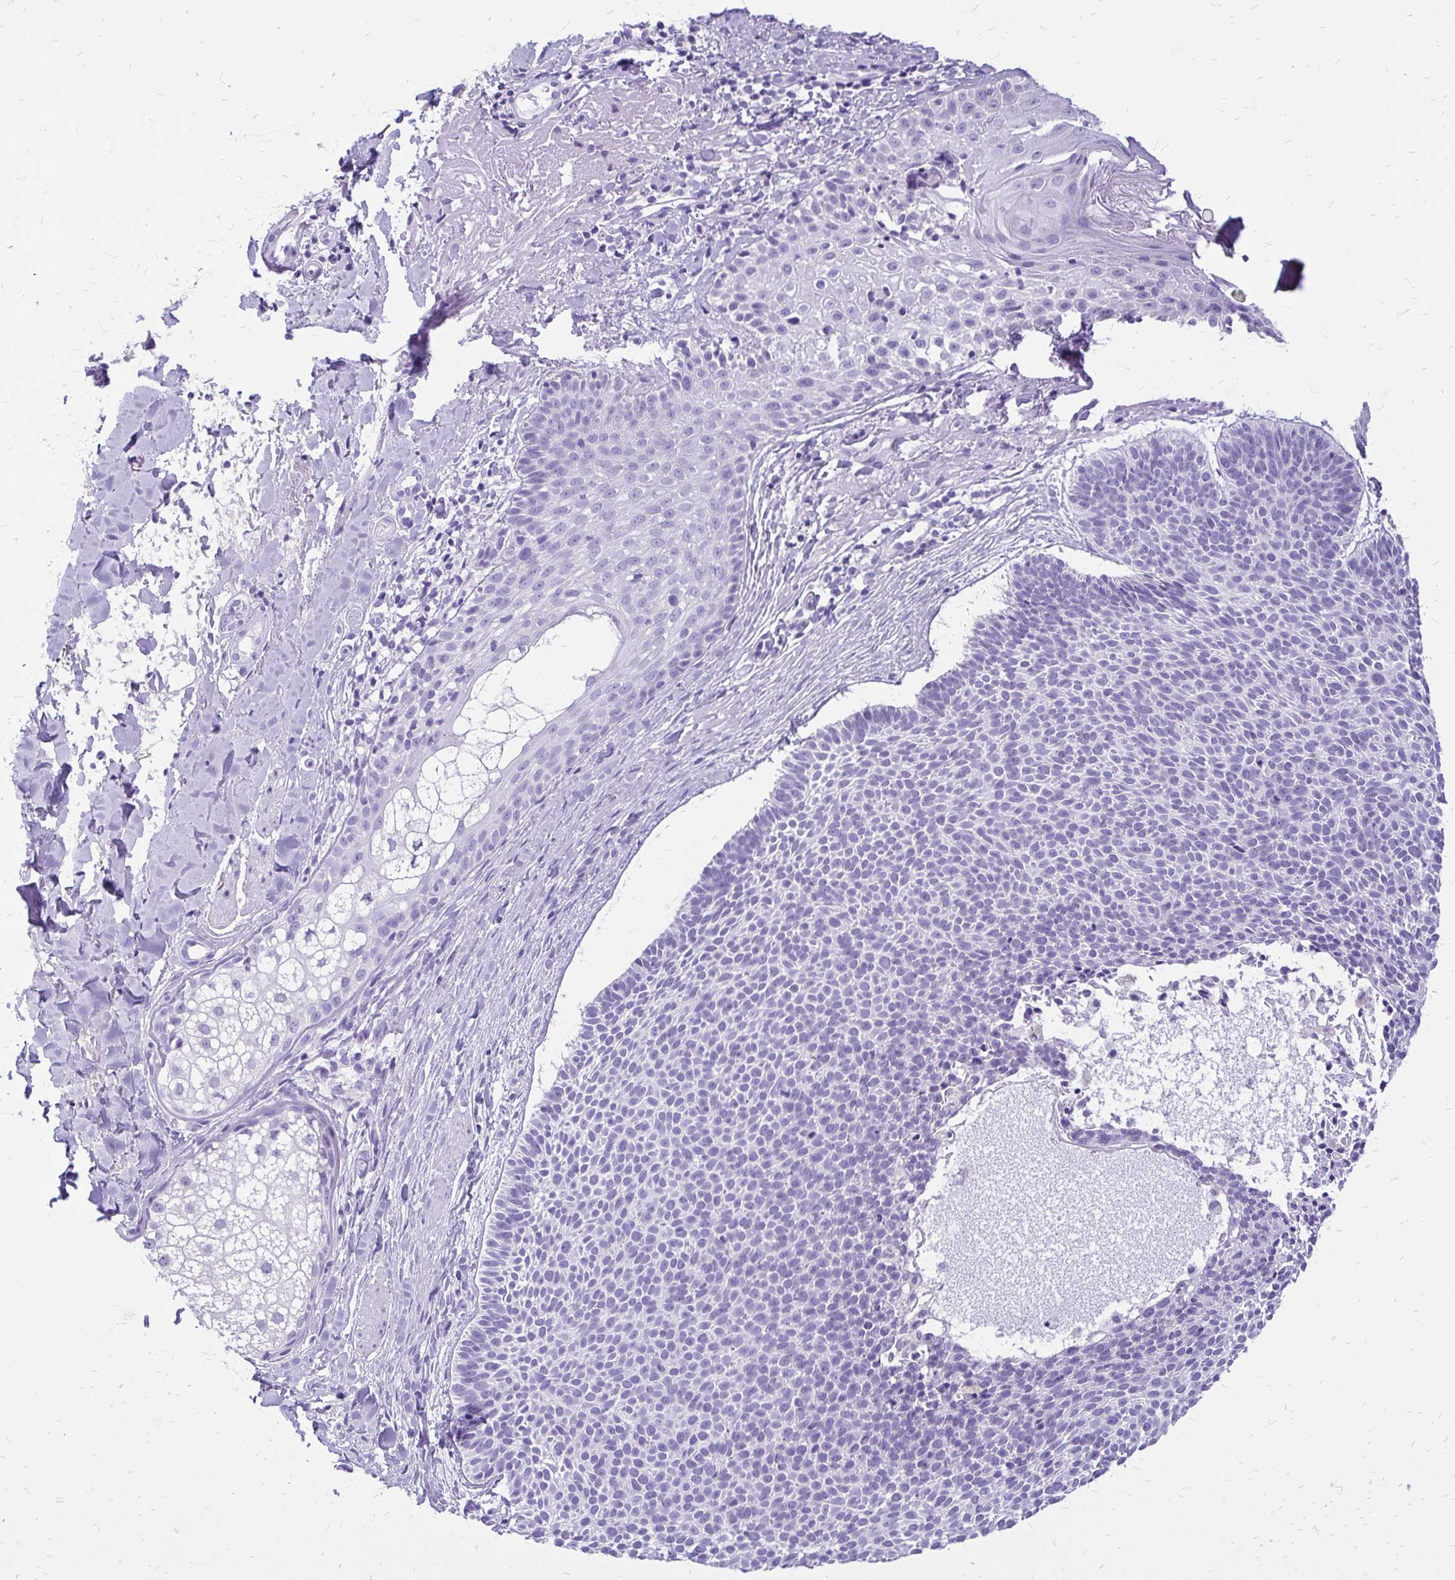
{"staining": {"intensity": "negative", "quantity": "none", "location": "none"}, "tissue": "skin cancer", "cell_type": "Tumor cells", "image_type": "cancer", "snomed": [{"axis": "morphology", "description": "Basal cell carcinoma"}, {"axis": "topography", "description": "Skin"}], "caption": "A micrograph of human skin cancer (basal cell carcinoma) is negative for staining in tumor cells.", "gene": "SLC32A1", "patient": {"sex": "male", "age": 82}}